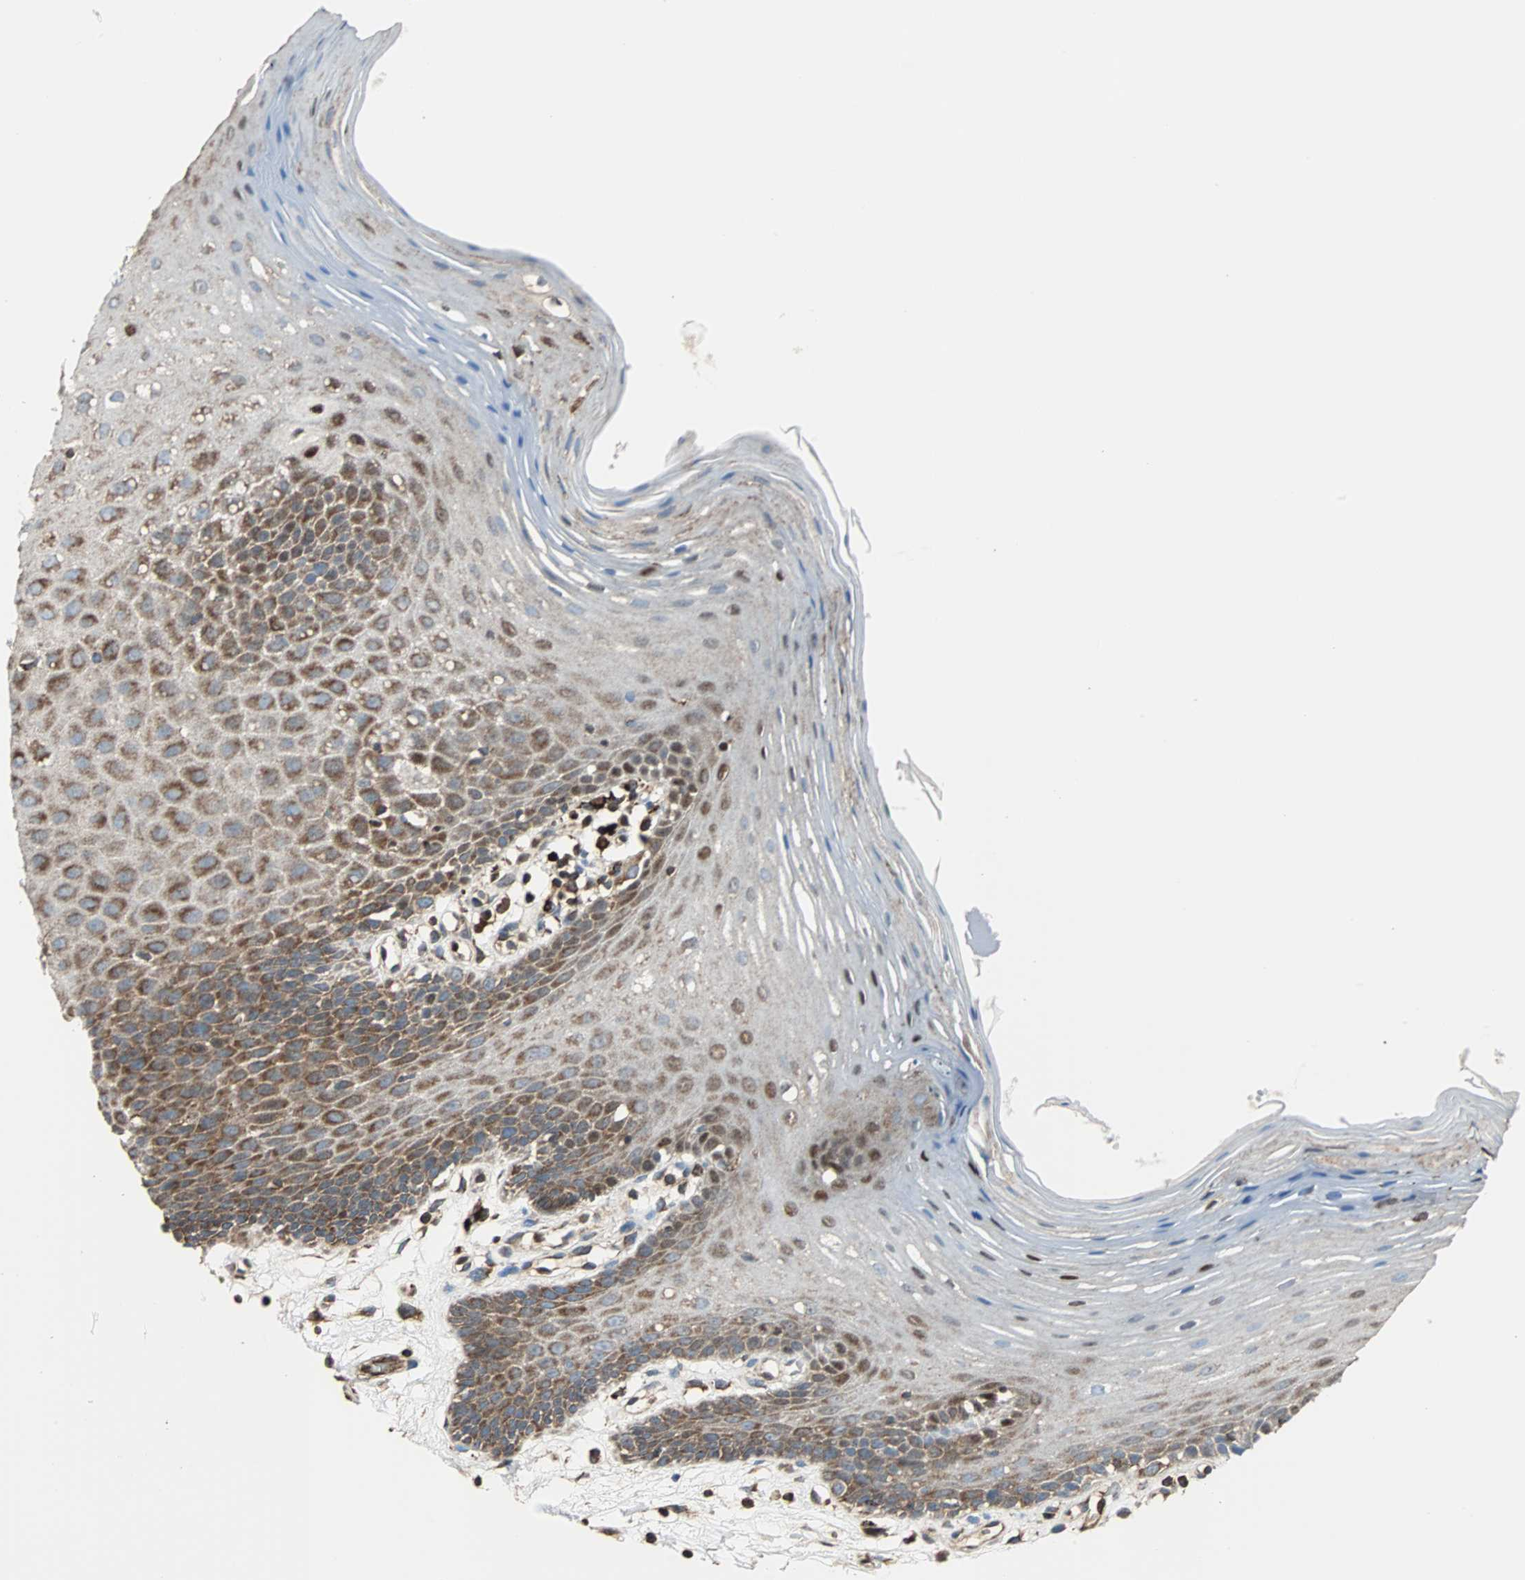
{"staining": {"intensity": "moderate", "quantity": "25%-75%", "location": "cytoplasmic/membranous"}, "tissue": "oral mucosa", "cell_type": "Squamous epithelial cells", "image_type": "normal", "snomed": [{"axis": "morphology", "description": "Normal tissue, NOS"}, {"axis": "morphology", "description": "Squamous cell carcinoma, NOS"}, {"axis": "topography", "description": "Skeletal muscle"}, {"axis": "topography", "description": "Oral tissue"}, {"axis": "topography", "description": "Head-Neck"}], "caption": "Moderate cytoplasmic/membranous protein positivity is identified in approximately 25%-75% of squamous epithelial cells in oral mucosa.", "gene": "RELA", "patient": {"sex": "male", "age": 71}}